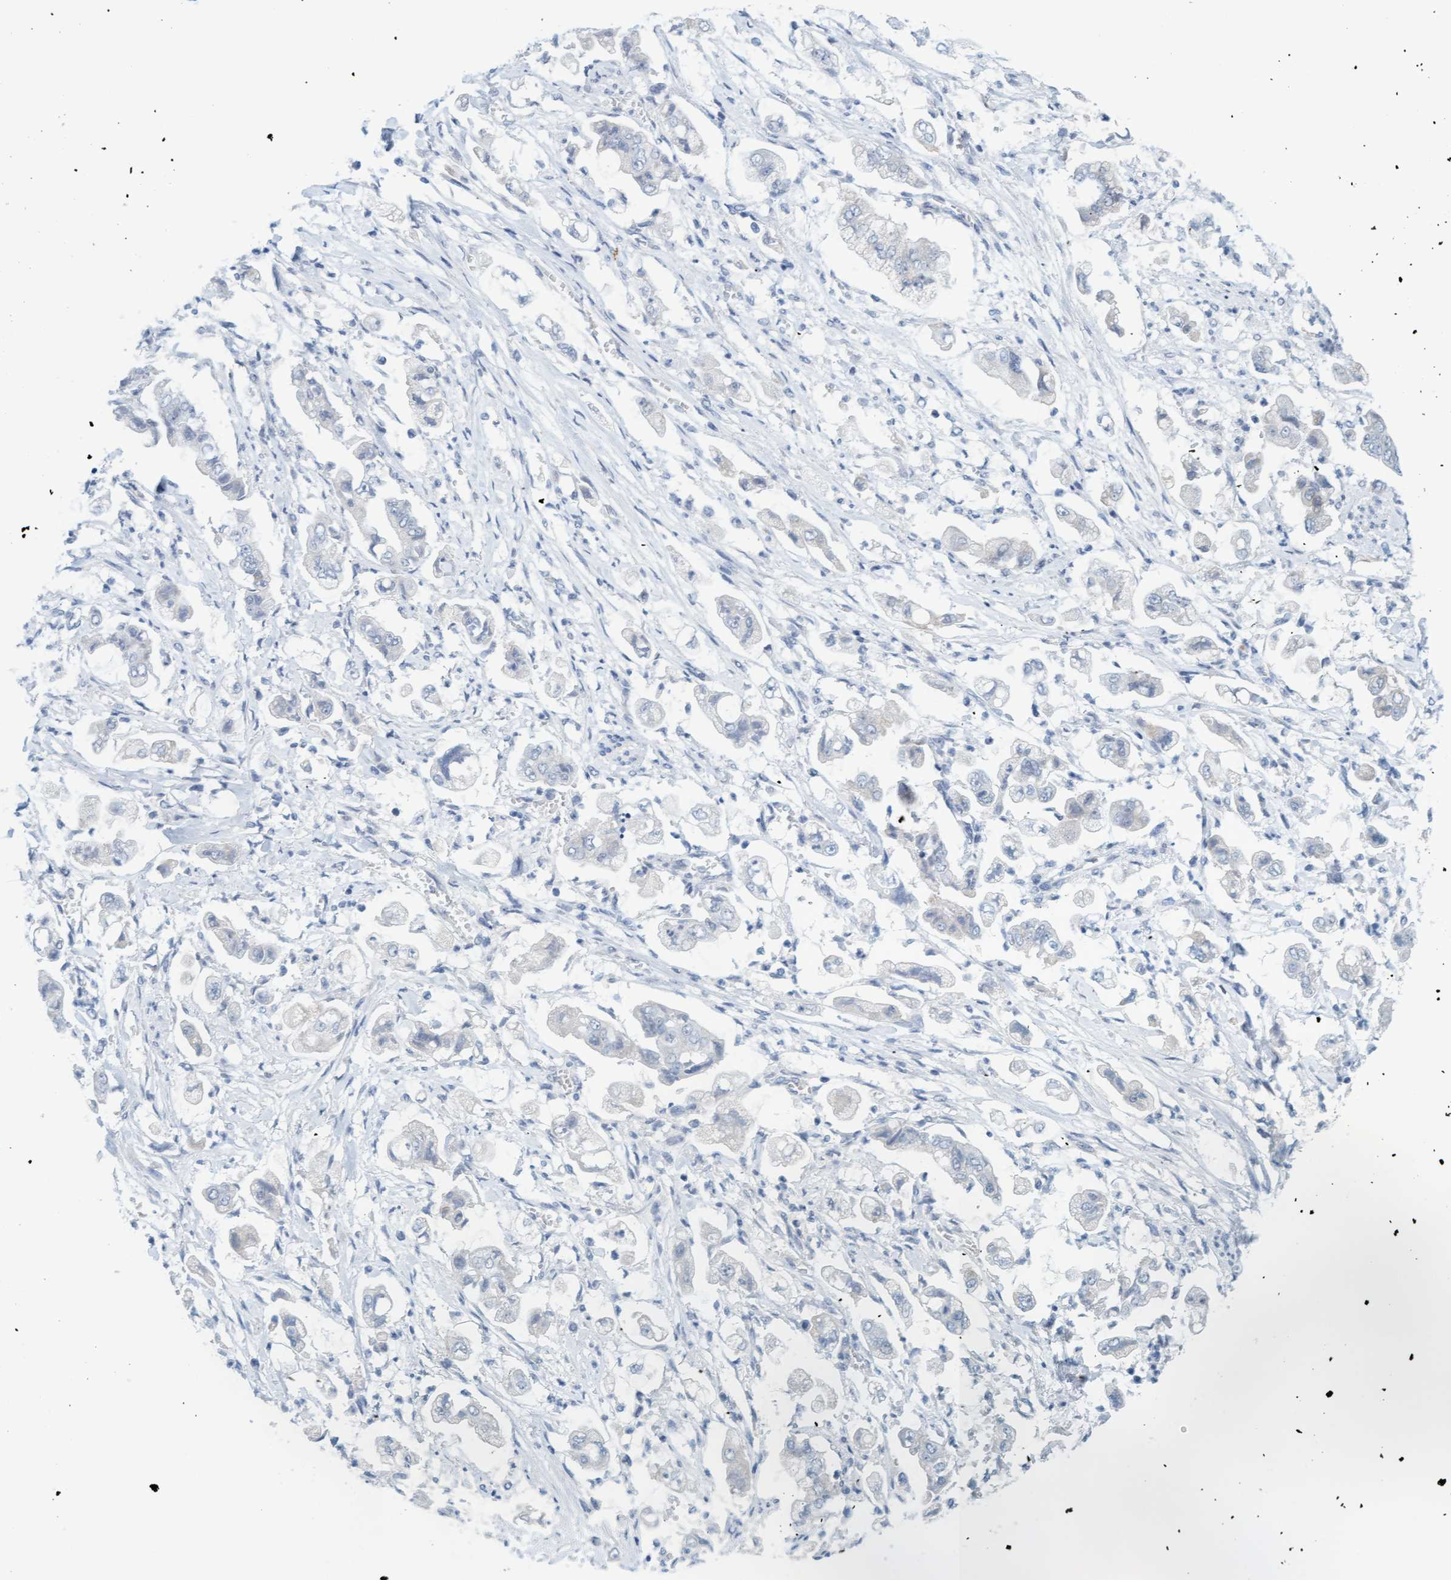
{"staining": {"intensity": "negative", "quantity": "none", "location": "none"}, "tissue": "stomach cancer", "cell_type": "Tumor cells", "image_type": "cancer", "snomed": [{"axis": "morphology", "description": "Adenocarcinoma, NOS"}, {"axis": "topography", "description": "Stomach"}], "caption": "DAB (3,3'-diaminobenzidine) immunohistochemical staining of human stomach cancer (adenocarcinoma) displays no significant positivity in tumor cells.", "gene": "CPA3", "patient": {"sex": "male", "age": 62}}